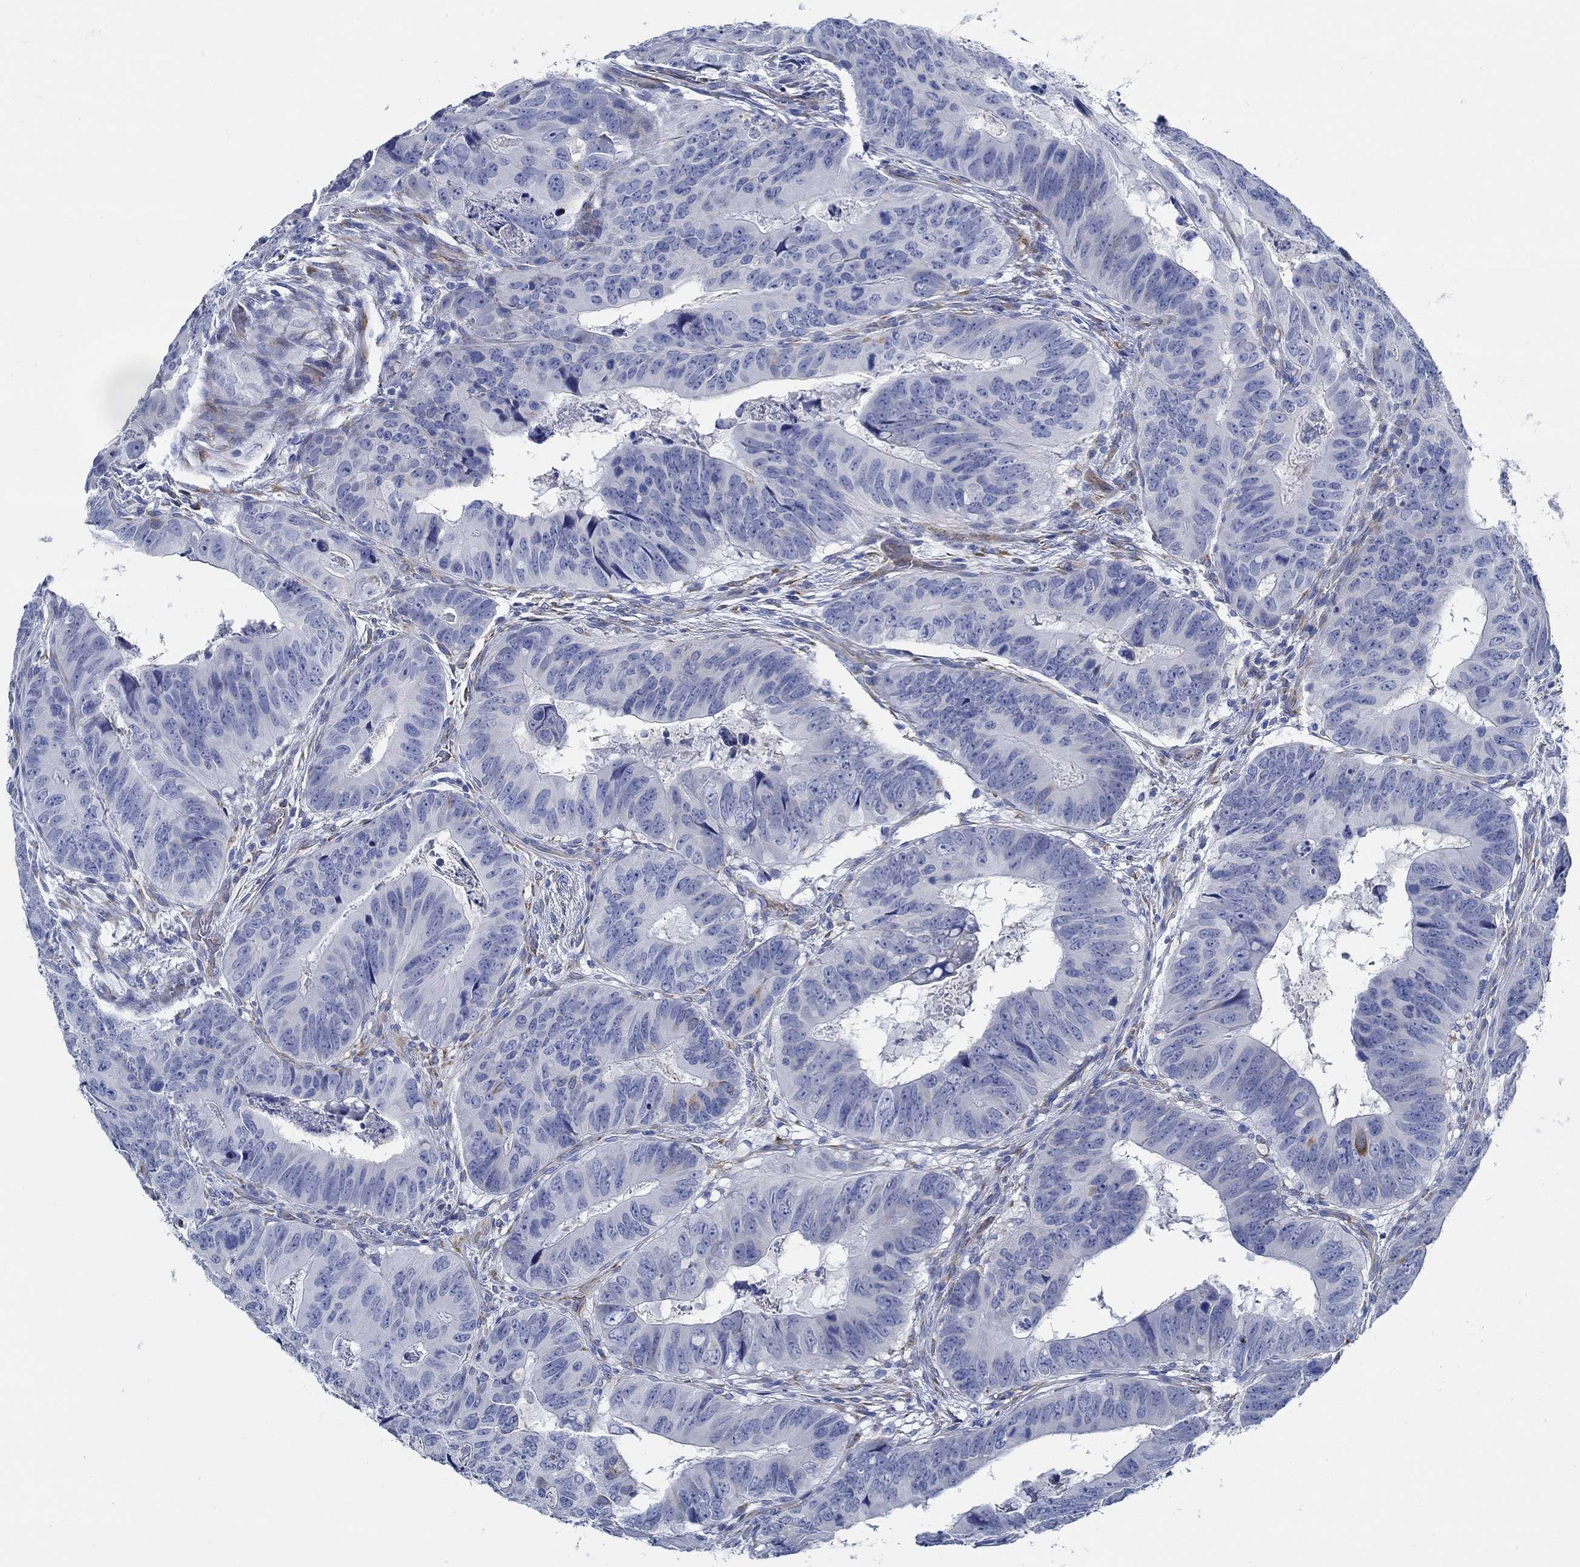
{"staining": {"intensity": "strong", "quantity": "<25%", "location": "cytoplasmic/membranous"}, "tissue": "colorectal cancer", "cell_type": "Tumor cells", "image_type": "cancer", "snomed": [{"axis": "morphology", "description": "Adenocarcinoma, NOS"}, {"axis": "topography", "description": "Colon"}], "caption": "Tumor cells exhibit strong cytoplasmic/membranous staining in about <25% of cells in adenocarcinoma (colorectal).", "gene": "HECW2", "patient": {"sex": "male", "age": 79}}